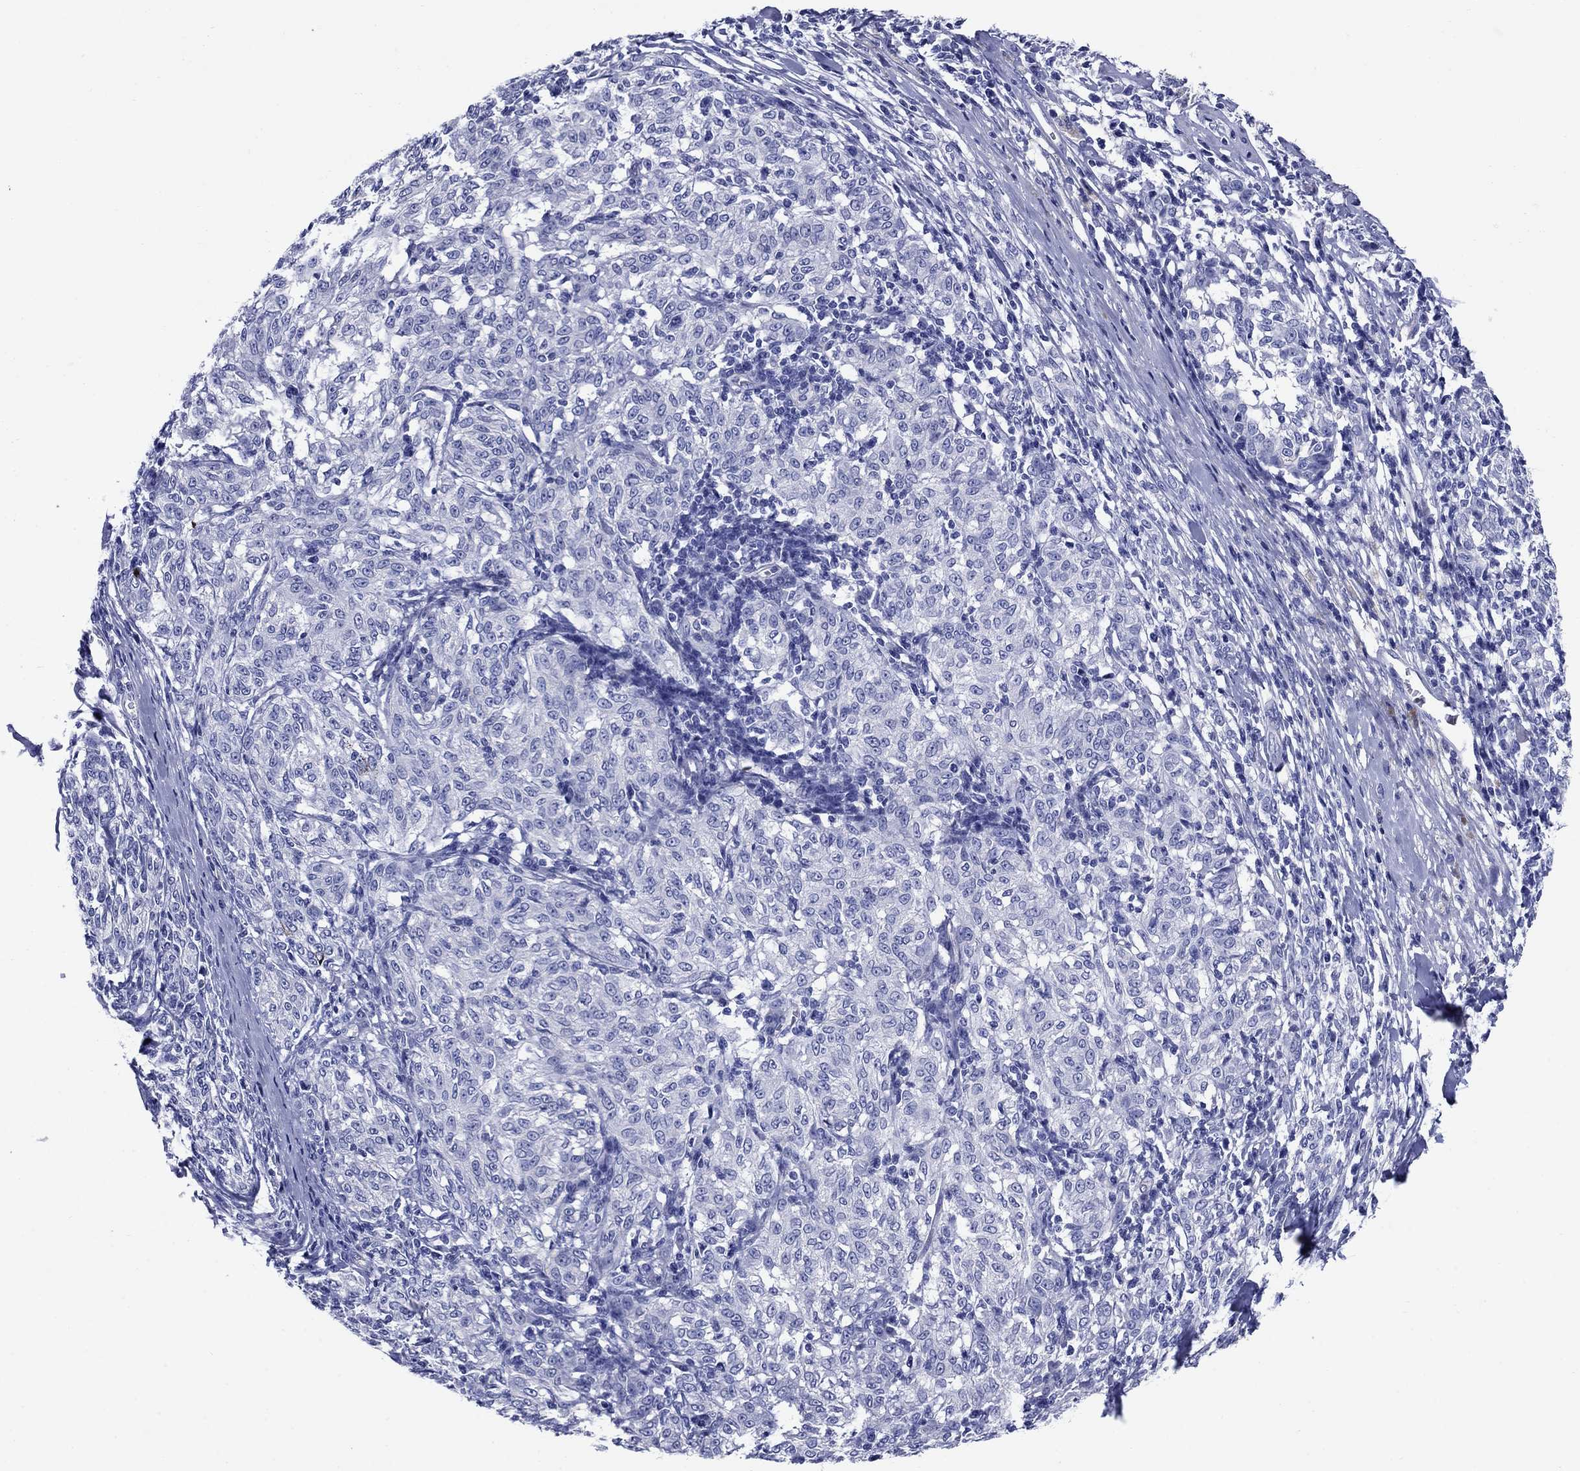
{"staining": {"intensity": "negative", "quantity": "none", "location": "none"}, "tissue": "melanoma", "cell_type": "Tumor cells", "image_type": "cancer", "snomed": [{"axis": "morphology", "description": "Malignant melanoma, NOS"}, {"axis": "topography", "description": "Skin"}], "caption": "Immunohistochemical staining of human melanoma exhibits no significant positivity in tumor cells.", "gene": "SMCP", "patient": {"sex": "female", "age": 72}}